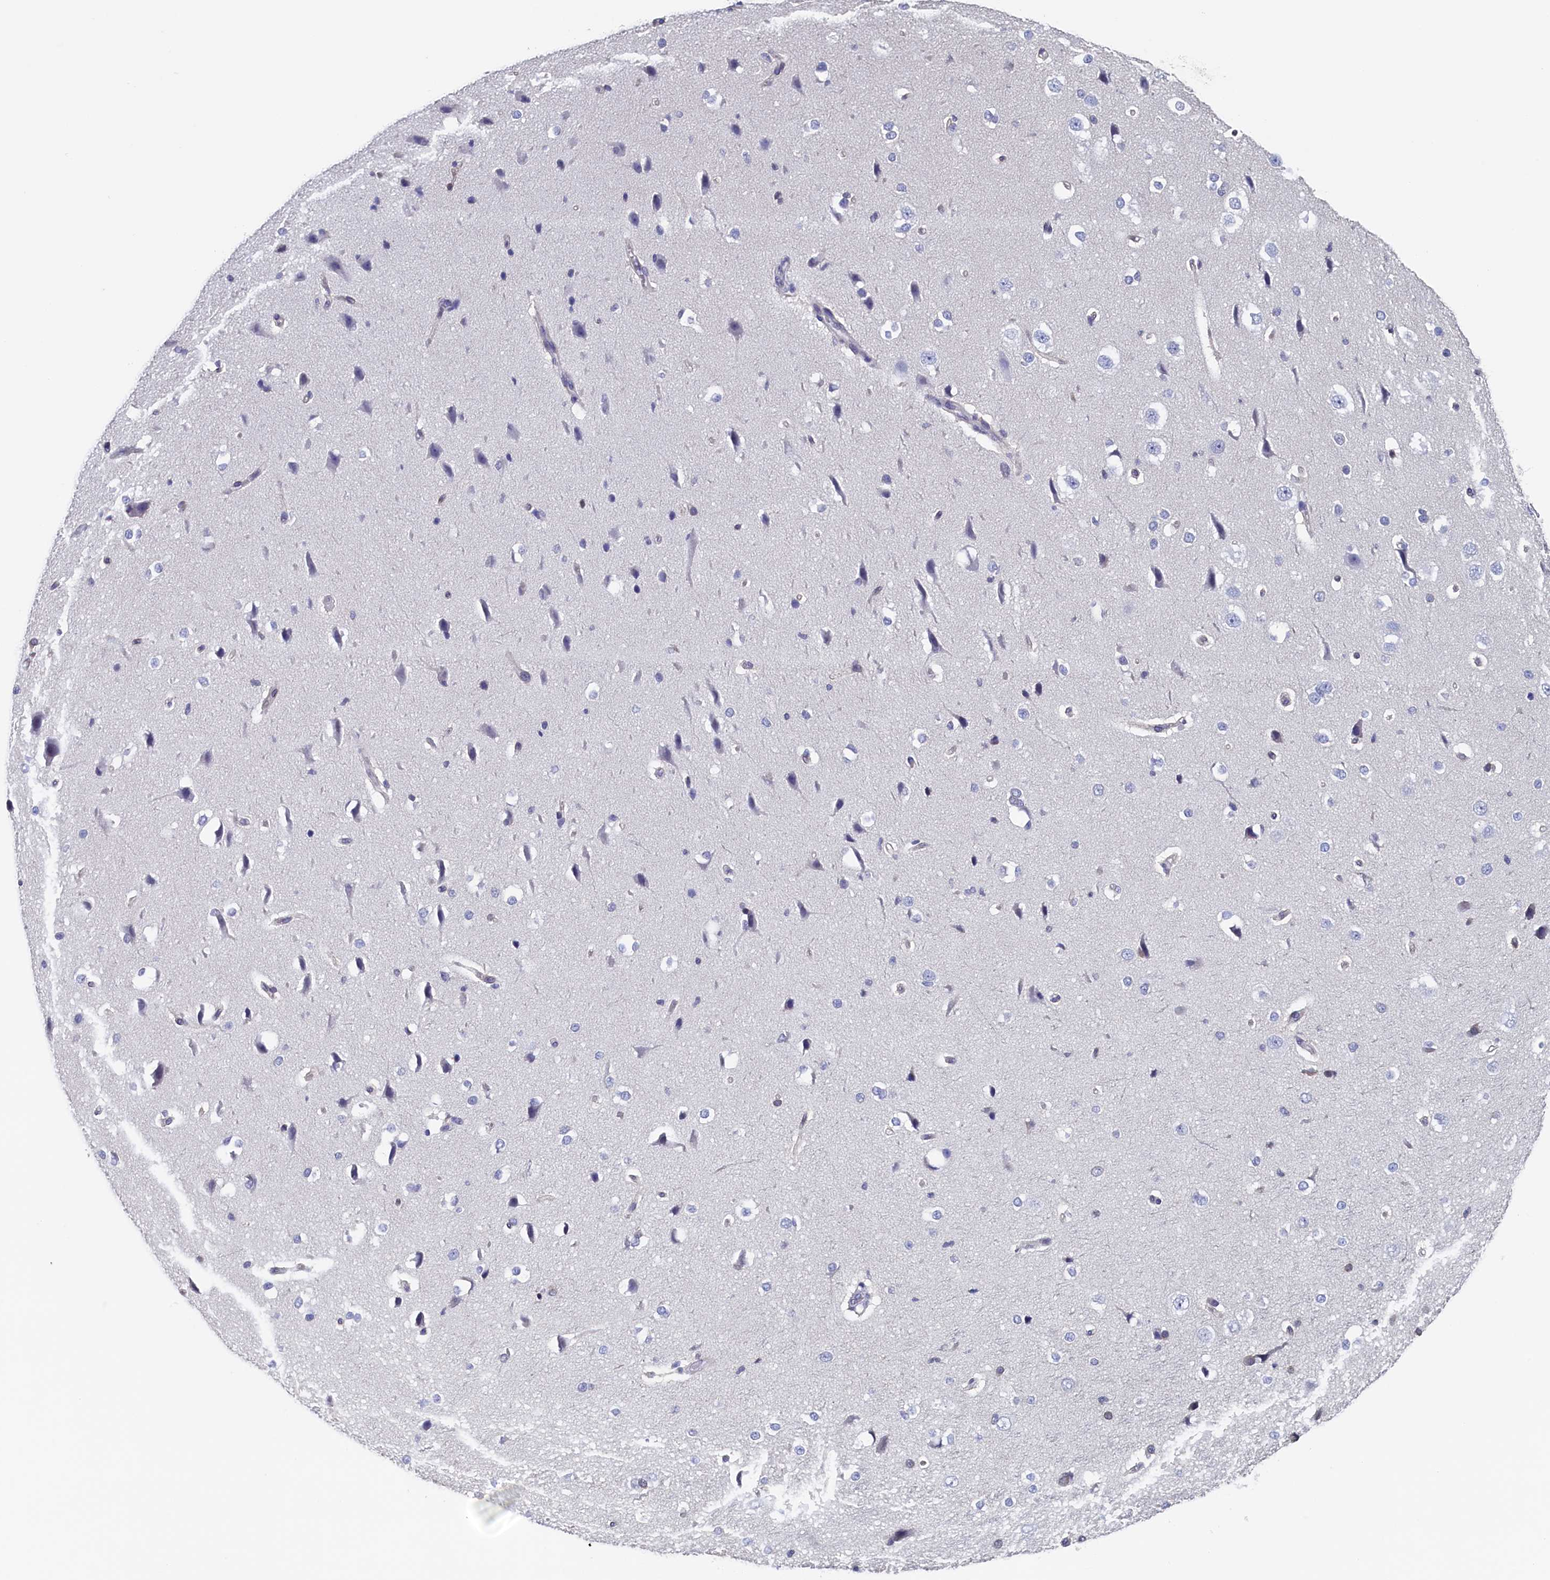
{"staining": {"intensity": "negative", "quantity": "none", "location": "none"}, "tissue": "cerebral cortex", "cell_type": "Endothelial cells", "image_type": "normal", "snomed": [{"axis": "morphology", "description": "Normal tissue, NOS"}, {"axis": "morphology", "description": "Developmental malformation"}, {"axis": "topography", "description": "Cerebral cortex"}], "caption": "IHC of unremarkable cerebral cortex displays no staining in endothelial cells. (Immunohistochemistry (ihc), brightfield microscopy, high magnification).", "gene": "C11orf54", "patient": {"sex": "female", "age": 30}}